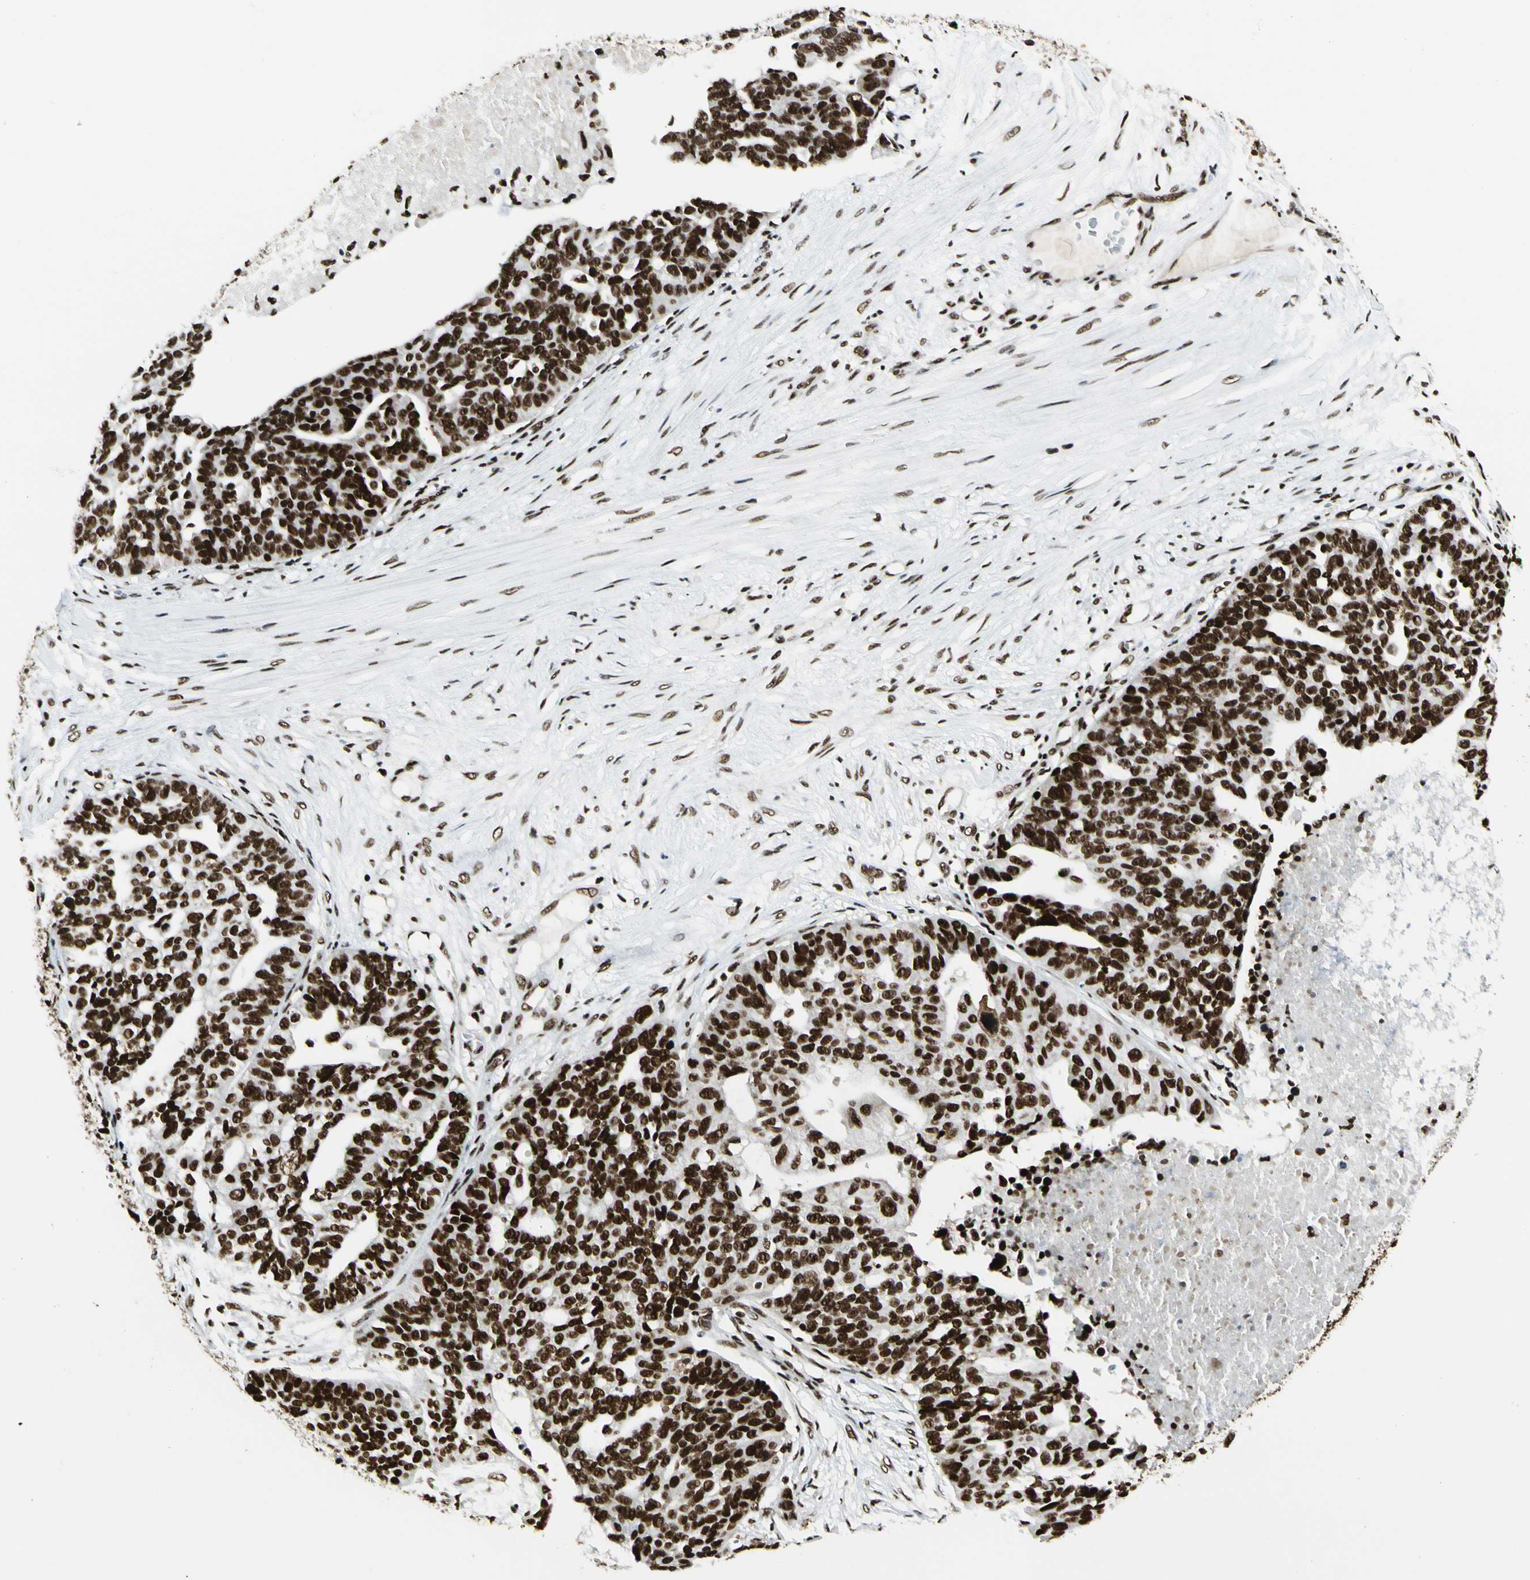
{"staining": {"intensity": "strong", "quantity": ">75%", "location": "nuclear"}, "tissue": "ovarian cancer", "cell_type": "Tumor cells", "image_type": "cancer", "snomed": [{"axis": "morphology", "description": "Cystadenocarcinoma, serous, NOS"}, {"axis": "topography", "description": "Ovary"}], "caption": "Protein staining of ovarian cancer (serous cystadenocarcinoma) tissue exhibits strong nuclear expression in approximately >75% of tumor cells.", "gene": "CCAR1", "patient": {"sex": "female", "age": 59}}